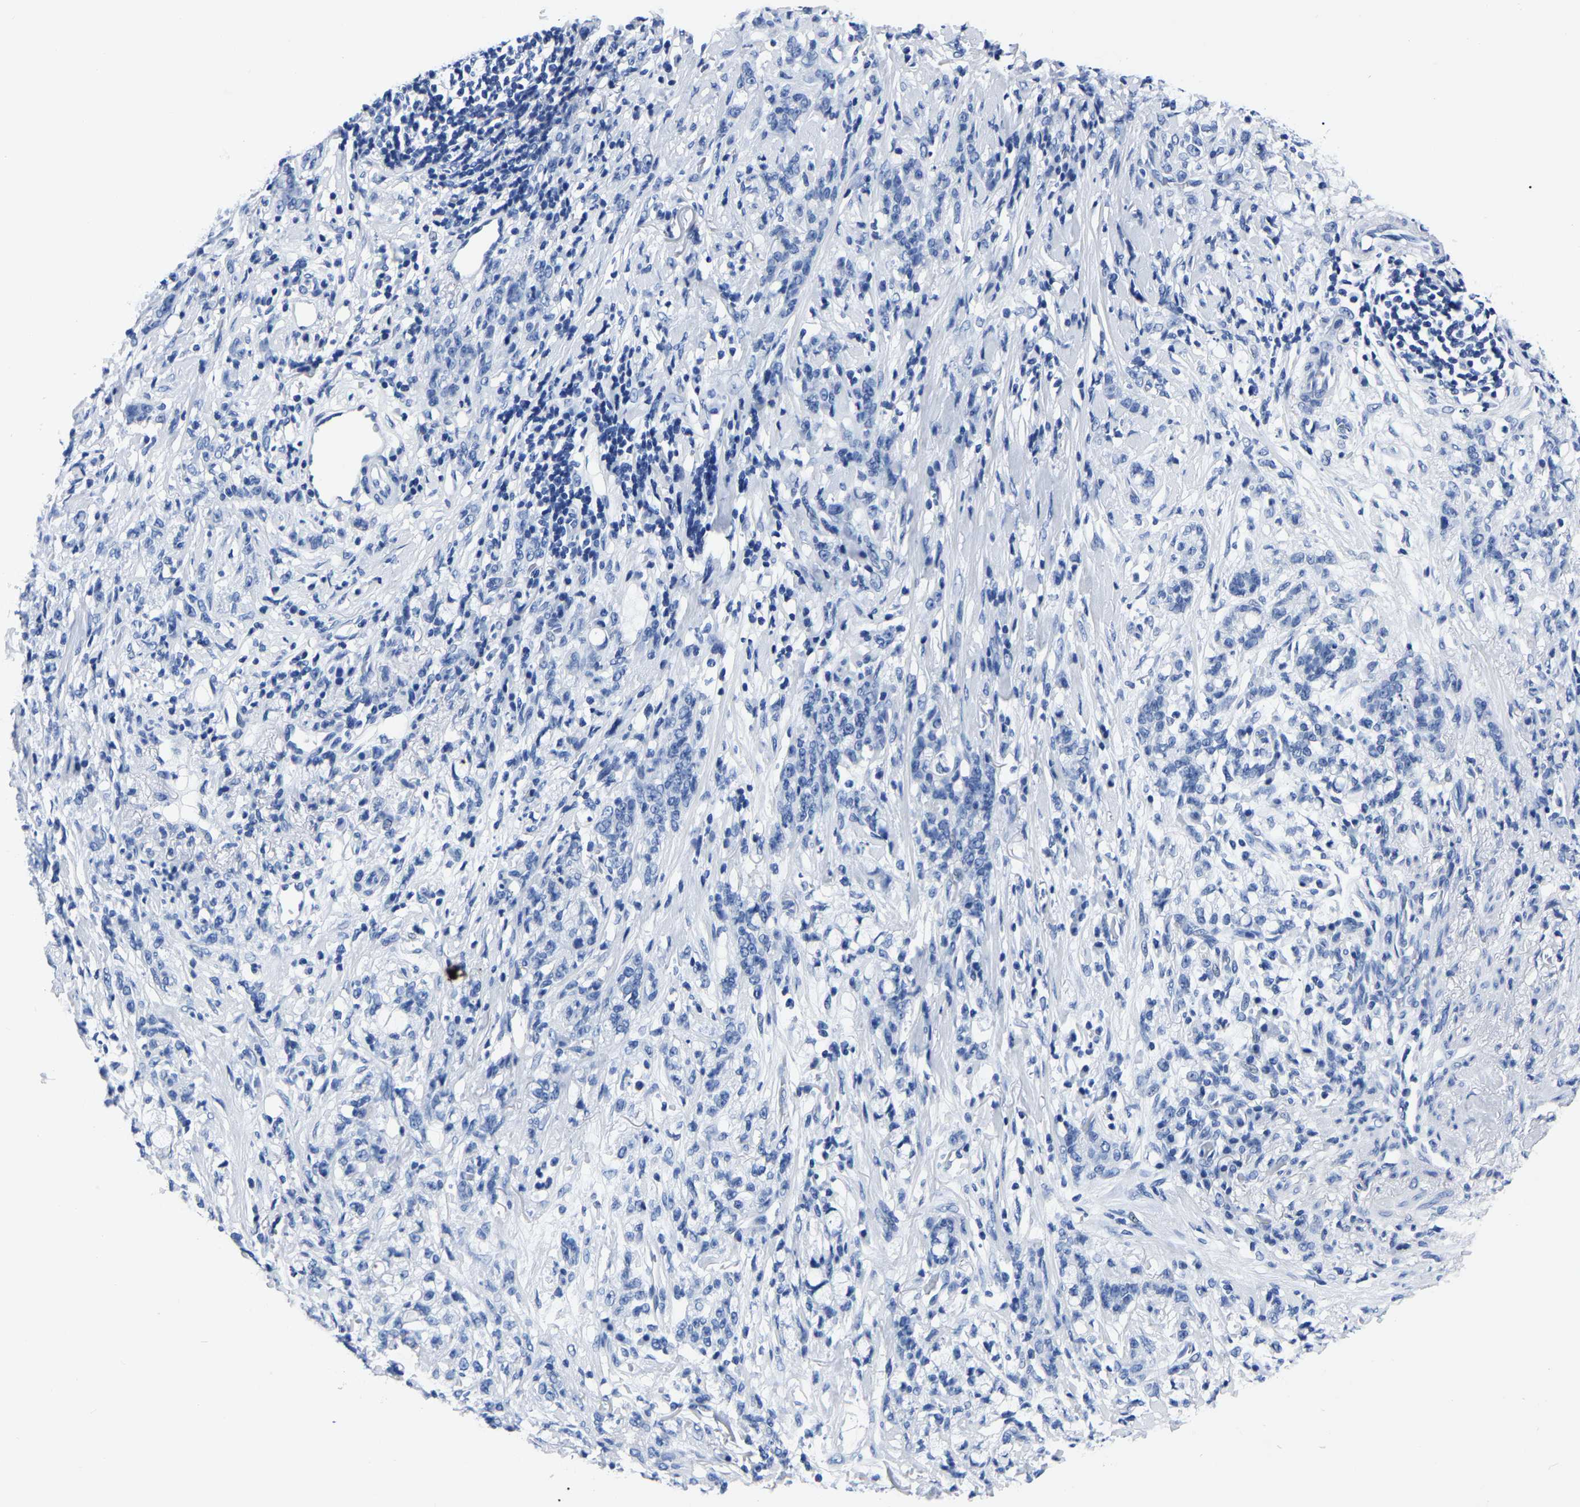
{"staining": {"intensity": "negative", "quantity": "none", "location": "none"}, "tissue": "stomach cancer", "cell_type": "Tumor cells", "image_type": "cancer", "snomed": [{"axis": "morphology", "description": "Adenocarcinoma, NOS"}, {"axis": "topography", "description": "Stomach, lower"}], "caption": "This is an IHC micrograph of stomach cancer. There is no positivity in tumor cells.", "gene": "IMPG2", "patient": {"sex": "male", "age": 88}}